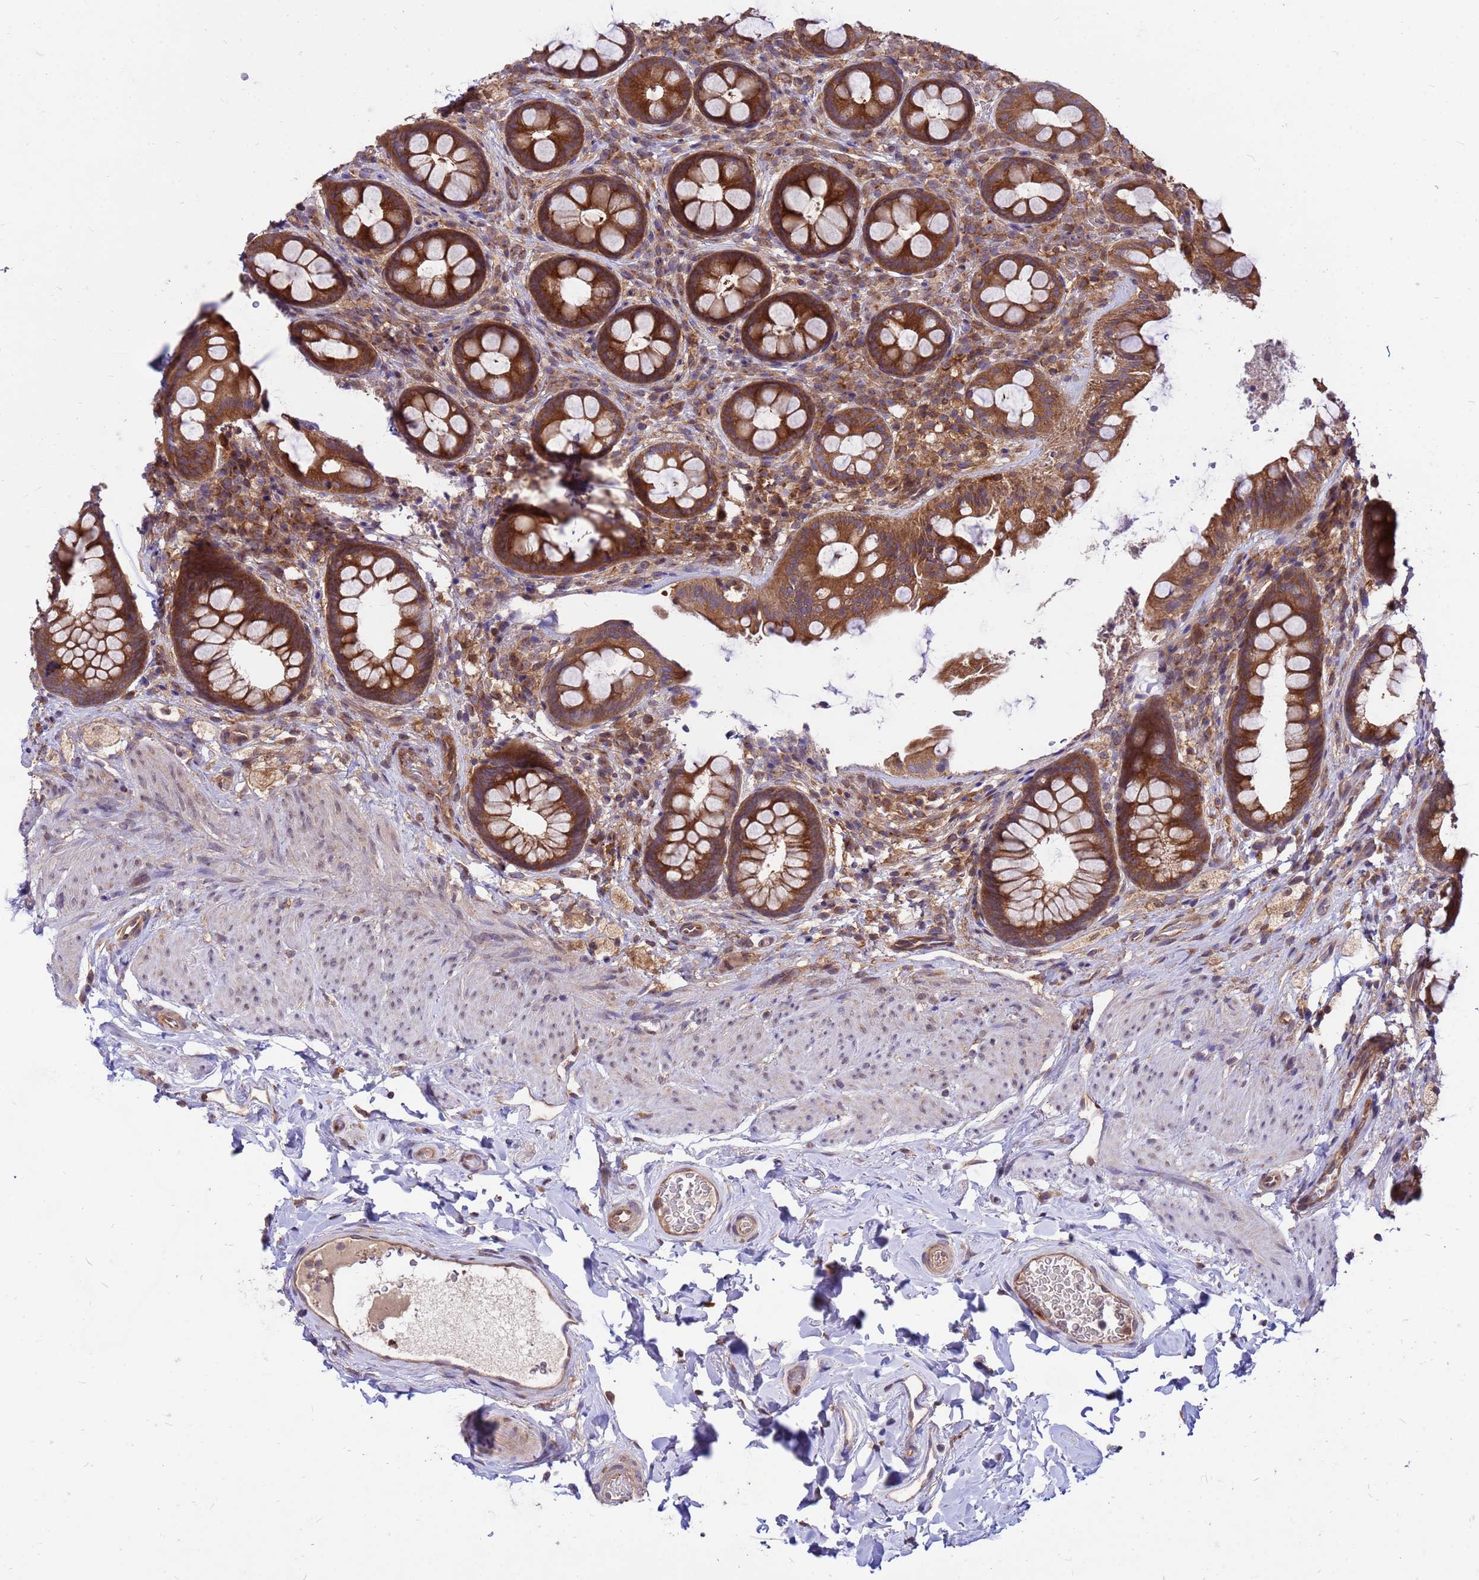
{"staining": {"intensity": "strong", "quantity": ">75%", "location": "cytoplasmic/membranous"}, "tissue": "rectum", "cell_type": "Glandular cells", "image_type": "normal", "snomed": [{"axis": "morphology", "description": "Normal tissue, NOS"}, {"axis": "topography", "description": "Rectum"}, {"axis": "topography", "description": "Peripheral nerve tissue"}], "caption": "Immunohistochemical staining of benign rectum demonstrates high levels of strong cytoplasmic/membranous staining in approximately >75% of glandular cells. Immunohistochemistry (ihc) stains the protein of interest in brown and the nuclei are stained blue.", "gene": "GET3", "patient": {"sex": "female", "age": 69}}